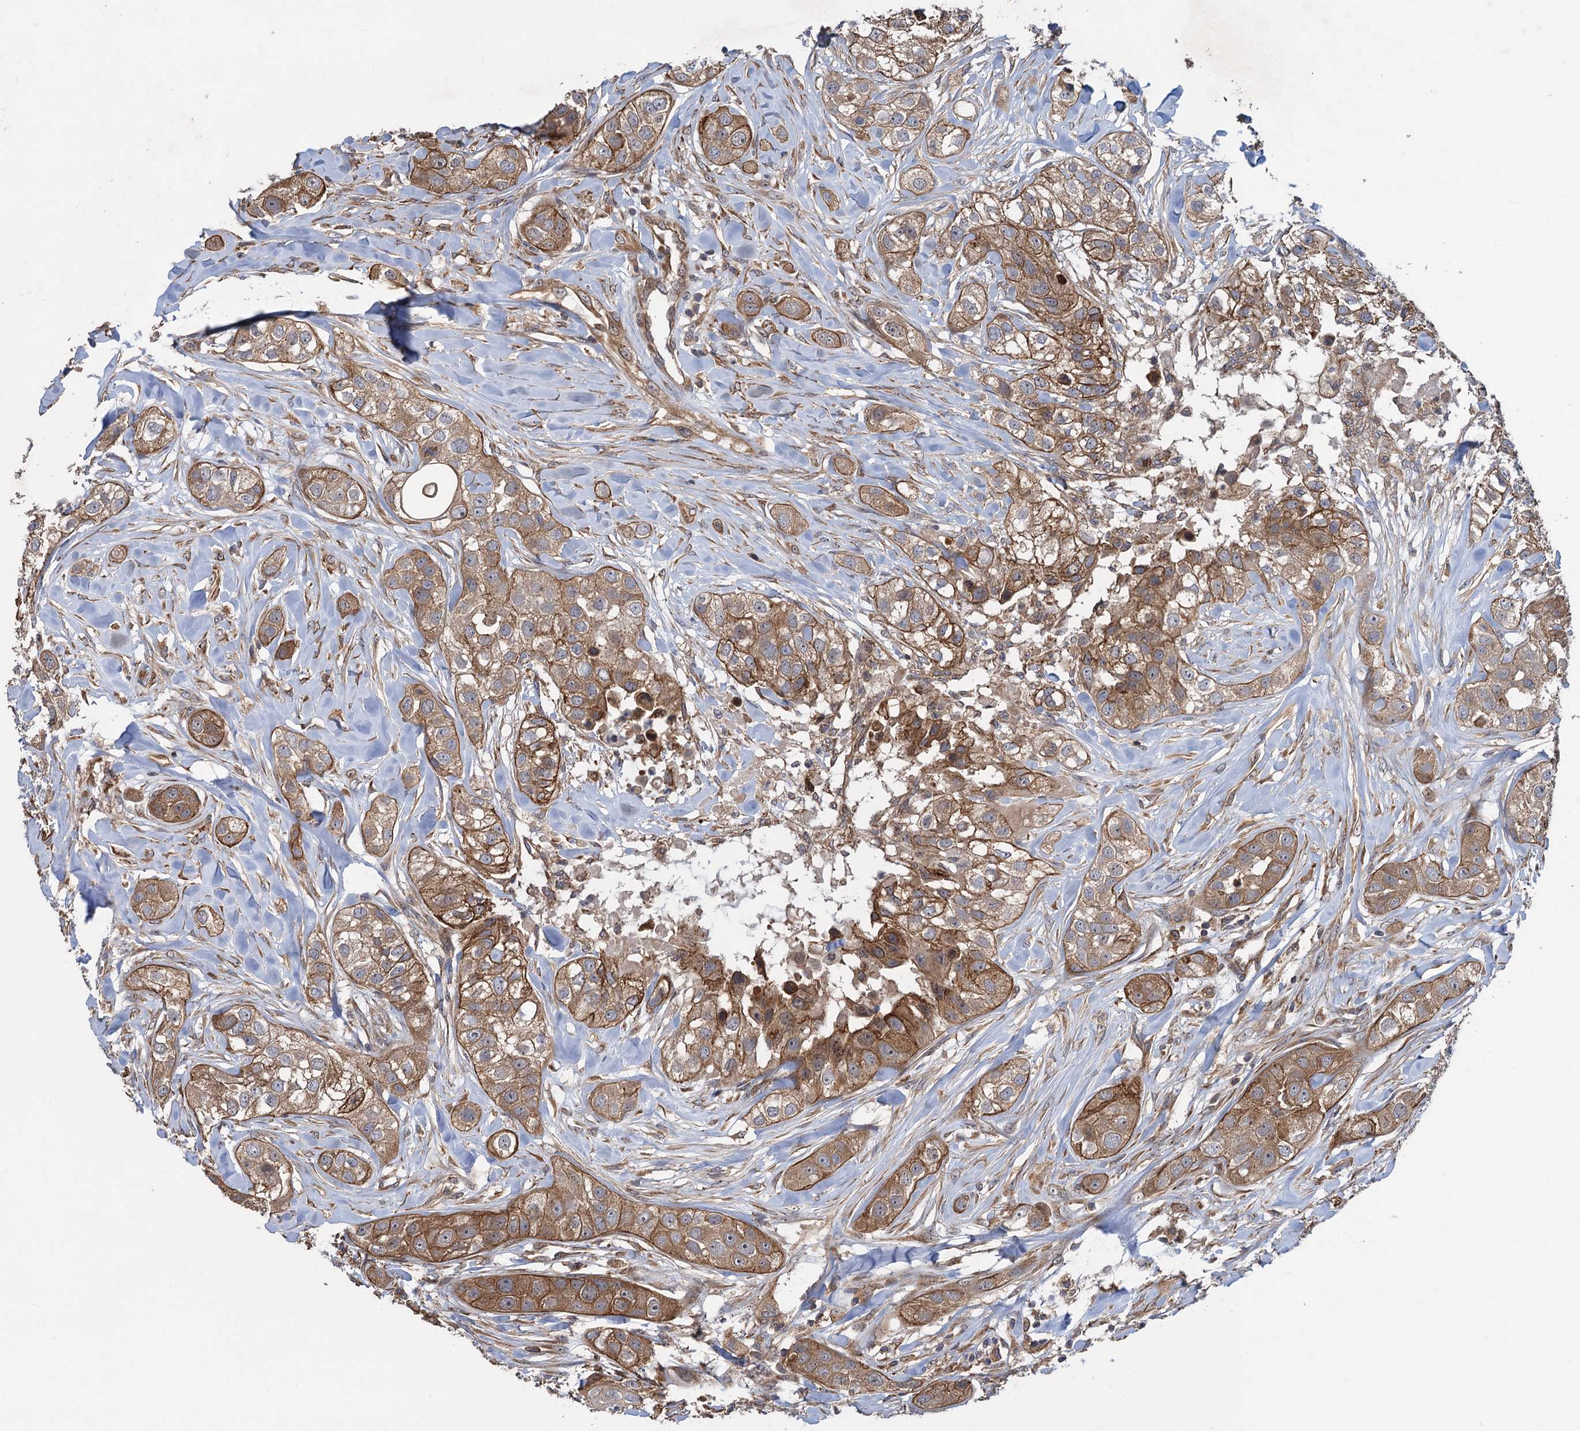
{"staining": {"intensity": "moderate", "quantity": ">75%", "location": "cytoplasmic/membranous"}, "tissue": "head and neck cancer", "cell_type": "Tumor cells", "image_type": "cancer", "snomed": [{"axis": "morphology", "description": "Normal tissue, NOS"}, {"axis": "morphology", "description": "Squamous cell carcinoma, NOS"}, {"axis": "topography", "description": "Skeletal muscle"}, {"axis": "topography", "description": "Head-Neck"}], "caption": "An image of human head and neck cancer stained for a protein exhibits moderate cytoplasmic/membranous brown staining in tumor cells.", "gene": "HAUS1", "patient": {"sex": "male", "age": 51}}